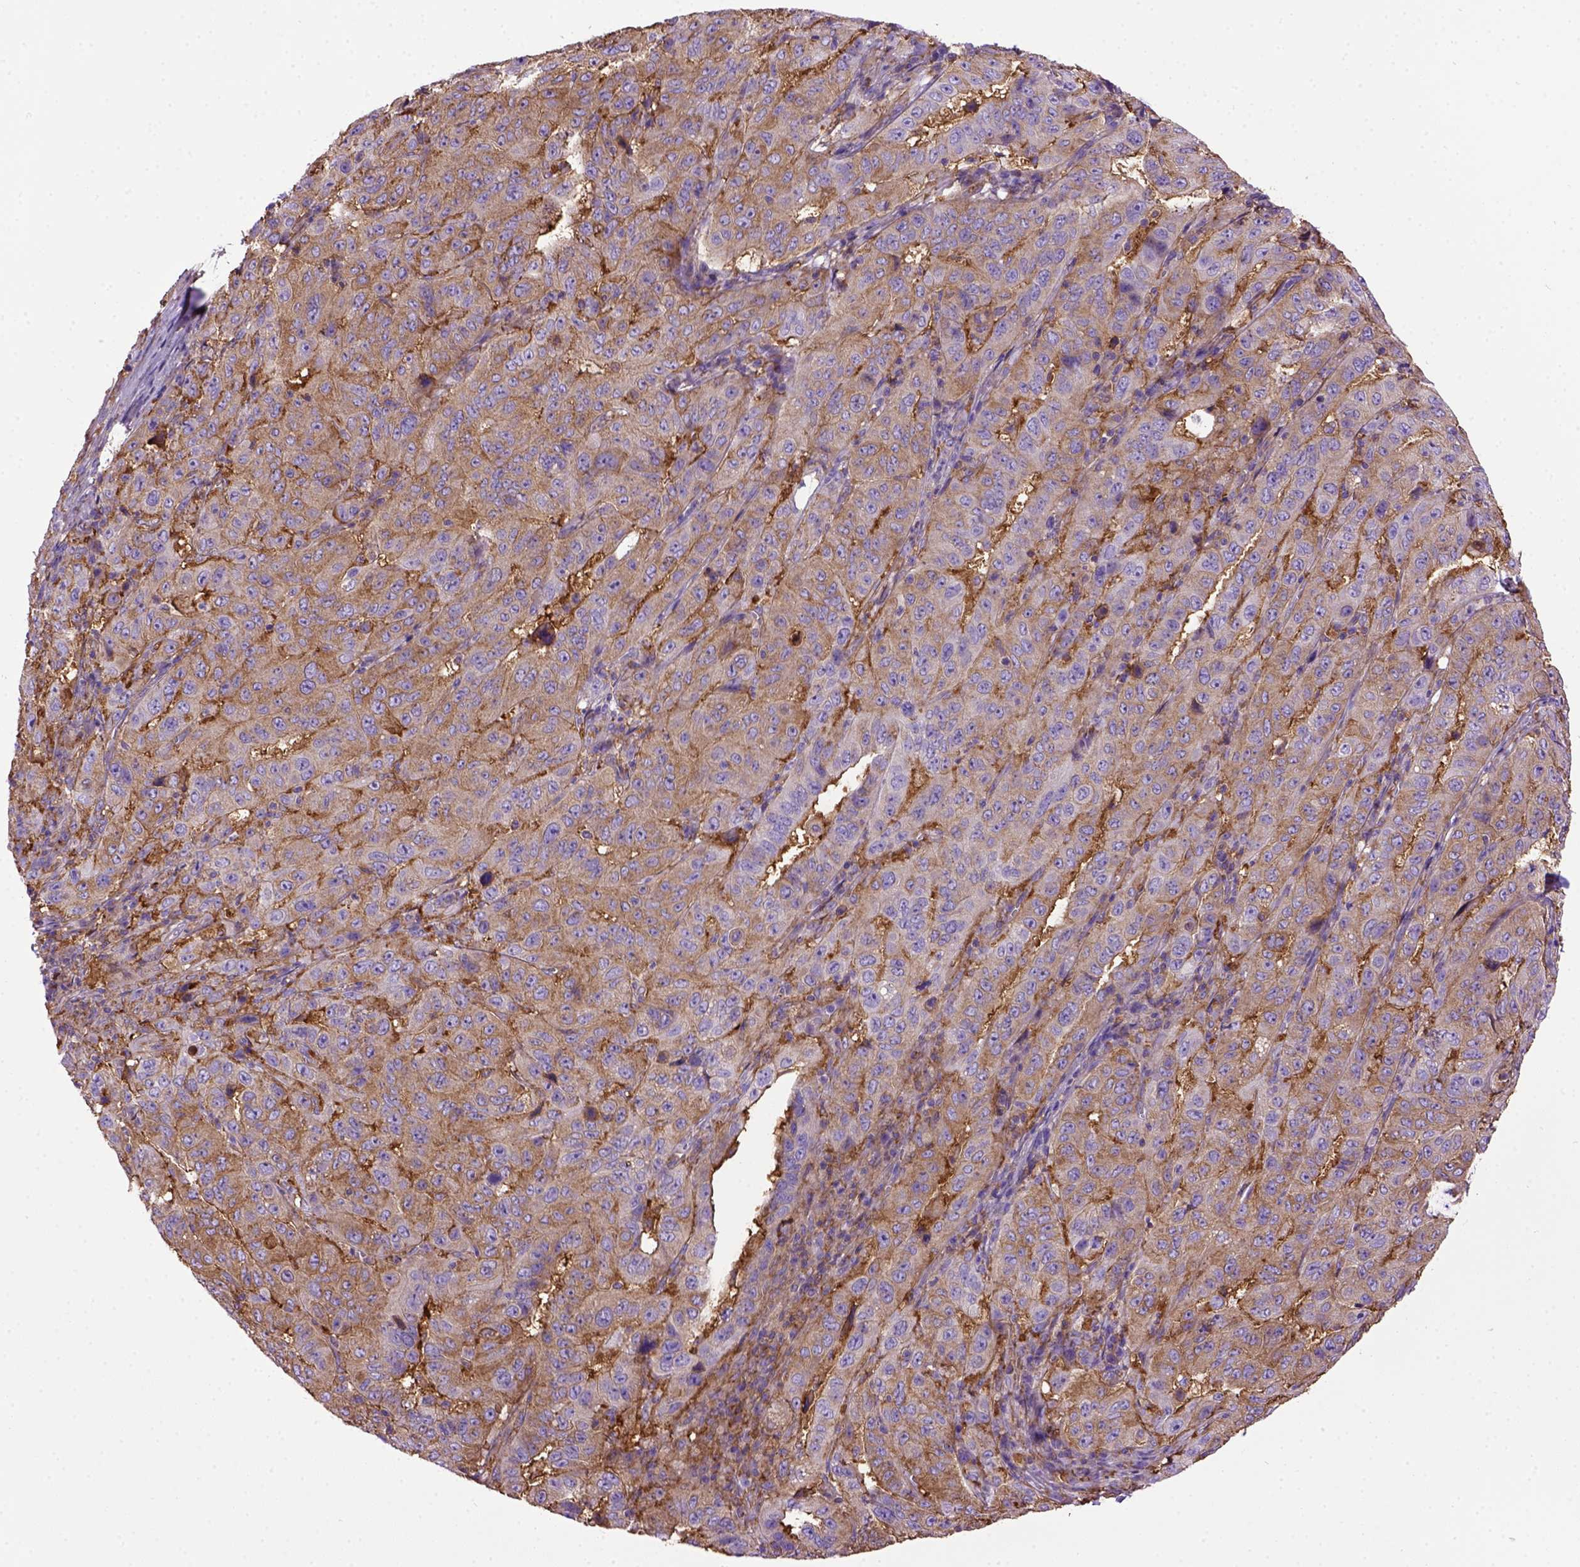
{"staining": {"intensity": "moderate", "quantity": ">75%", "location": "cytoplasmic/membranous"}, "tissue": "pancreatic cancer", "cell_type": "Tumor cells", "image_type": "cancer", "snomed": [{"axis": "morphology", "description": "Adenocarcinoma, NOS"}, {"axis": "topography", "description": "Pancreas"}], "caption": "Pancreatic cancer (adenocarcinoma) stained with a protein marker reveals moderate staining in tumor cells.", "gene": "MVP", "patient": {"sex": "male", "age": 63}}